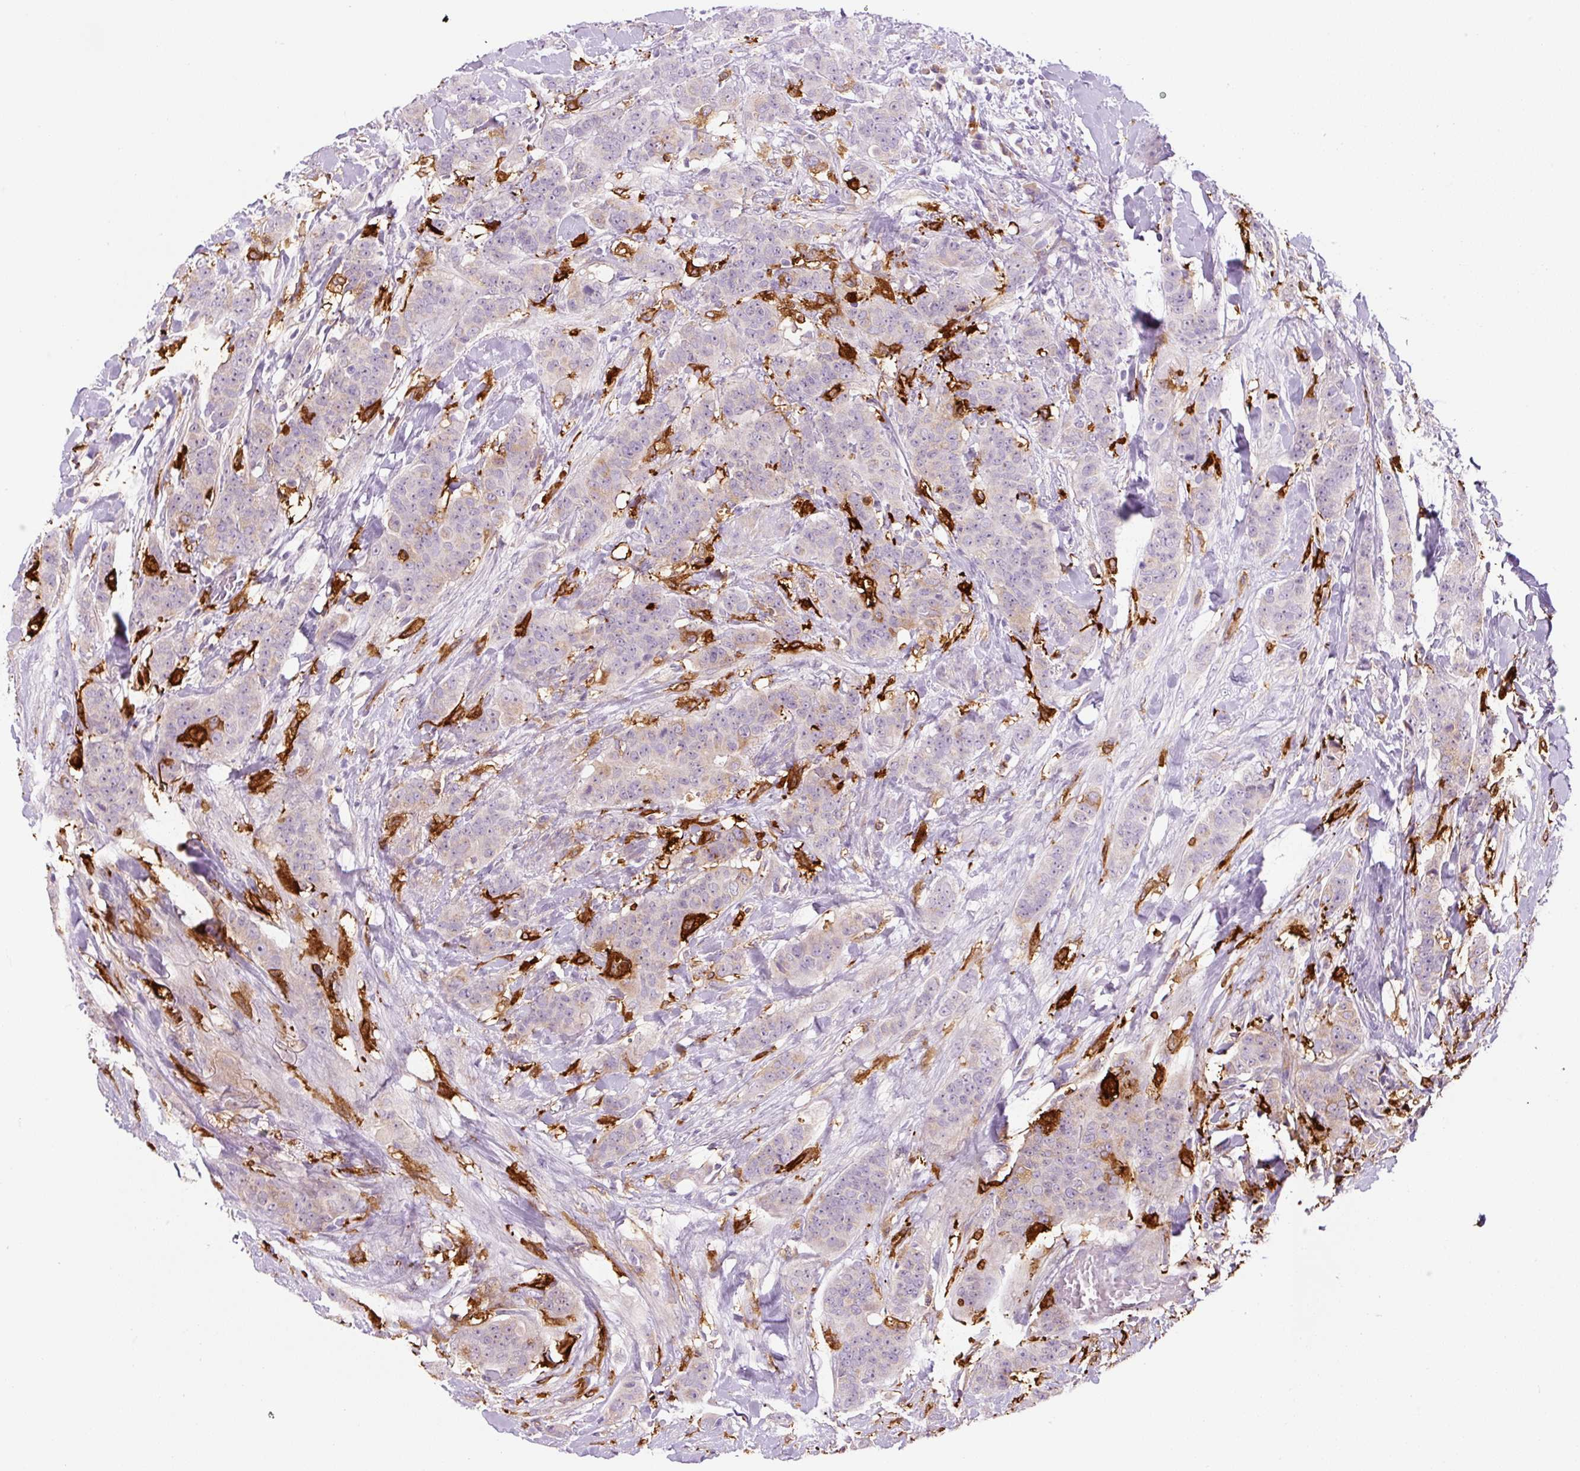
{"staining": {"intensity": "negative", "quantity": "none", "location": "none"}, "tissue": "breast cancer", "cell_type": "Tumor cells", "image_type": "cancer", "snomed": [{"axis": "morphology", "description": "Duct carcinoma"}, {"axis": "topography", "description": "Breast"}], "caption": "An immunohistochemistry photomicrograph of breast cancer (invasive ductal carcinoma) is shown. There is no staining in tumor cells of breast cancer (invasive ductal carcinoma).", "gene": "FUT10", "patient": {"sex": "female", "age": 40}}